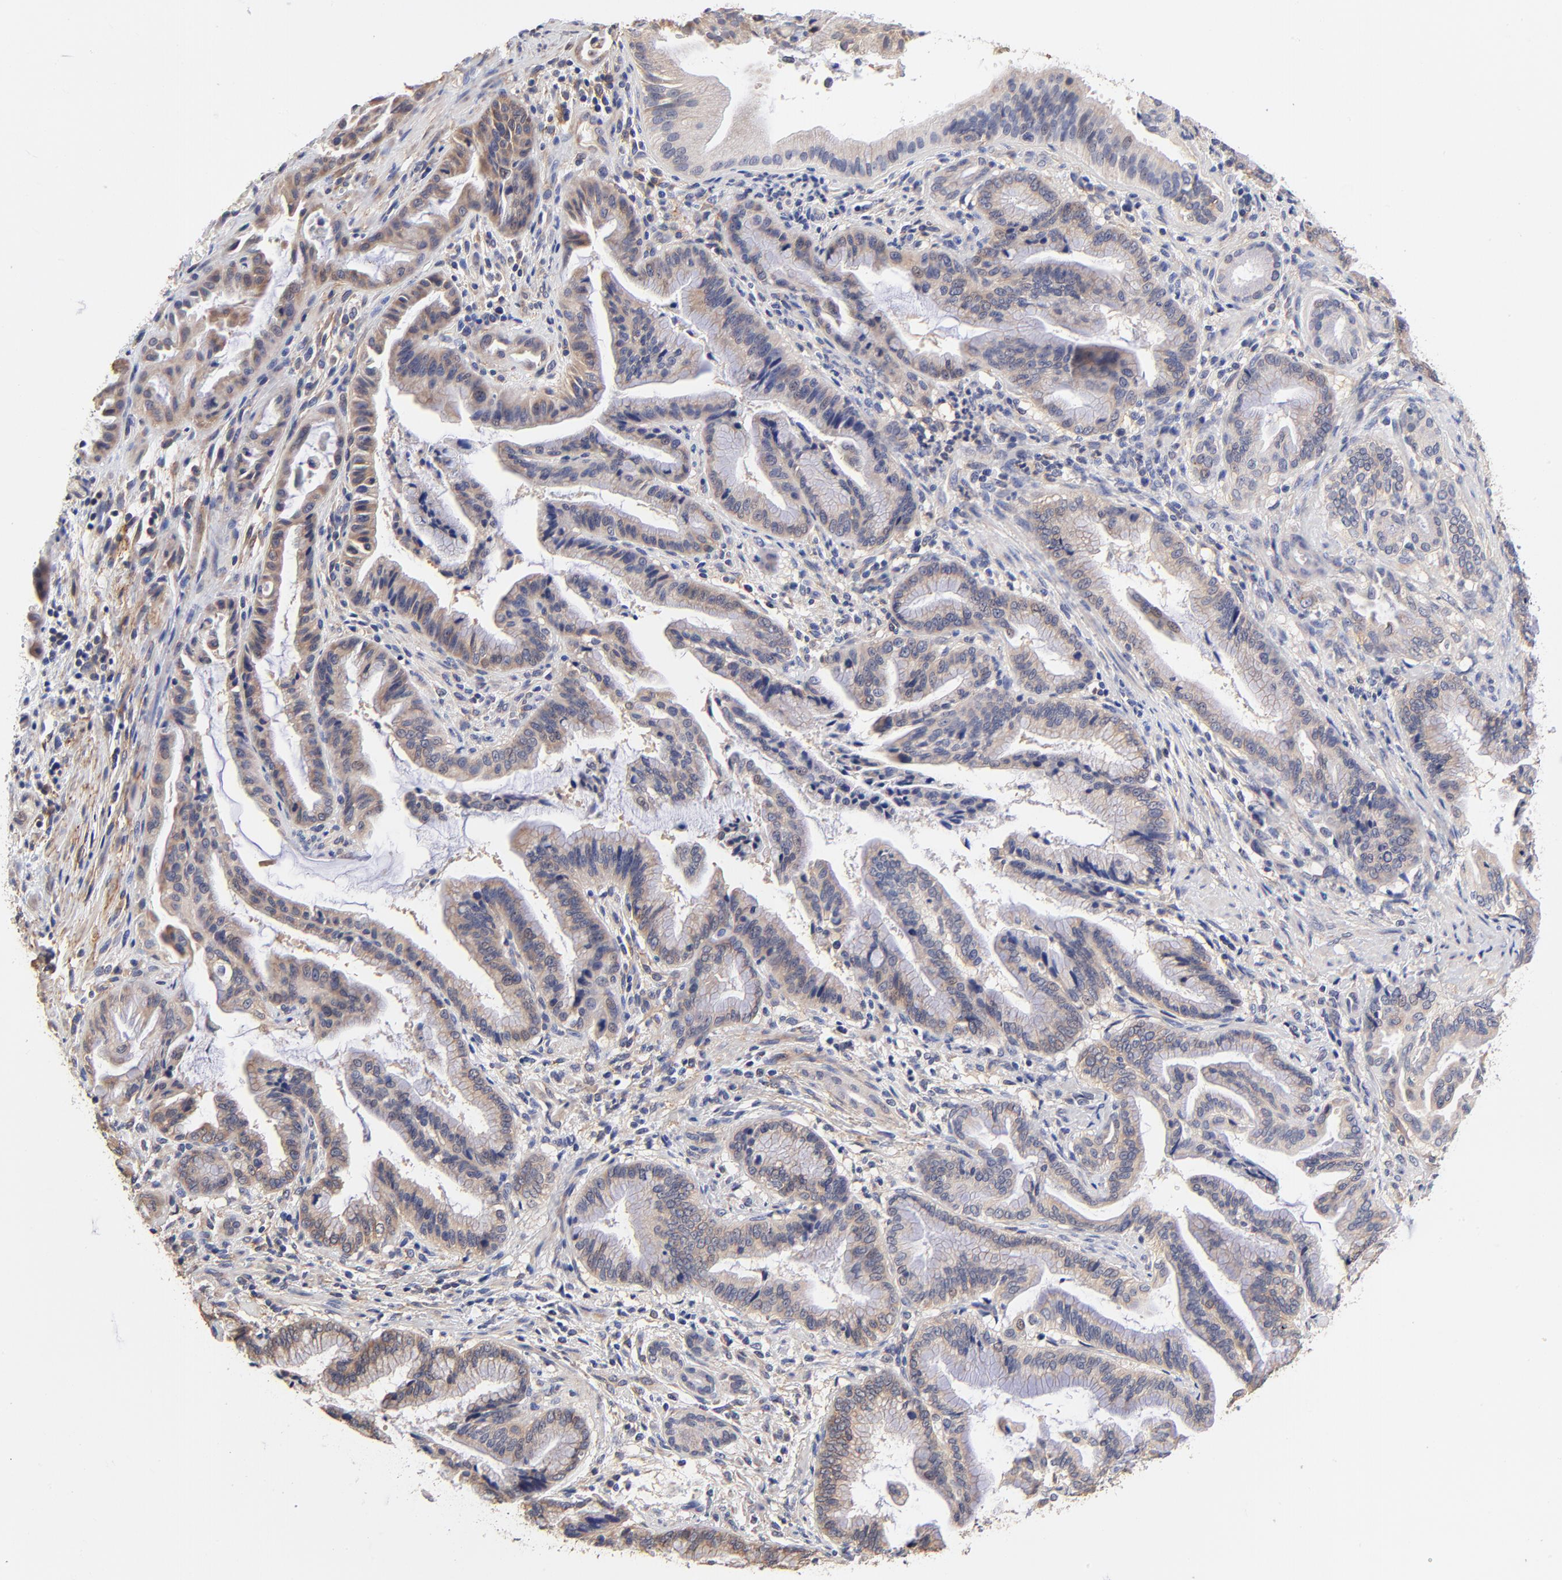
{"staining": {"intensity": "weak", "quantity": ">75%", "location": "cytoplasmic/membranous"}, "tissue": "pancreatic cancer", "cell_type": "Tumor cells", "image_type": "cancer", "snomed": [{"axis": "morphology", "description": "Adenocarcinoma, NOS"}, {"axis": "topography", "description": "Pancreas"}], "caption": "Pancreatic adenocarcinoma stained with a brown dye demonstrates weak cytoplasmic/membranous positive staining in approximately >75% of tumor cells.", "gene": "PTK7", "patient": {"sex": "female", "age": 64}}